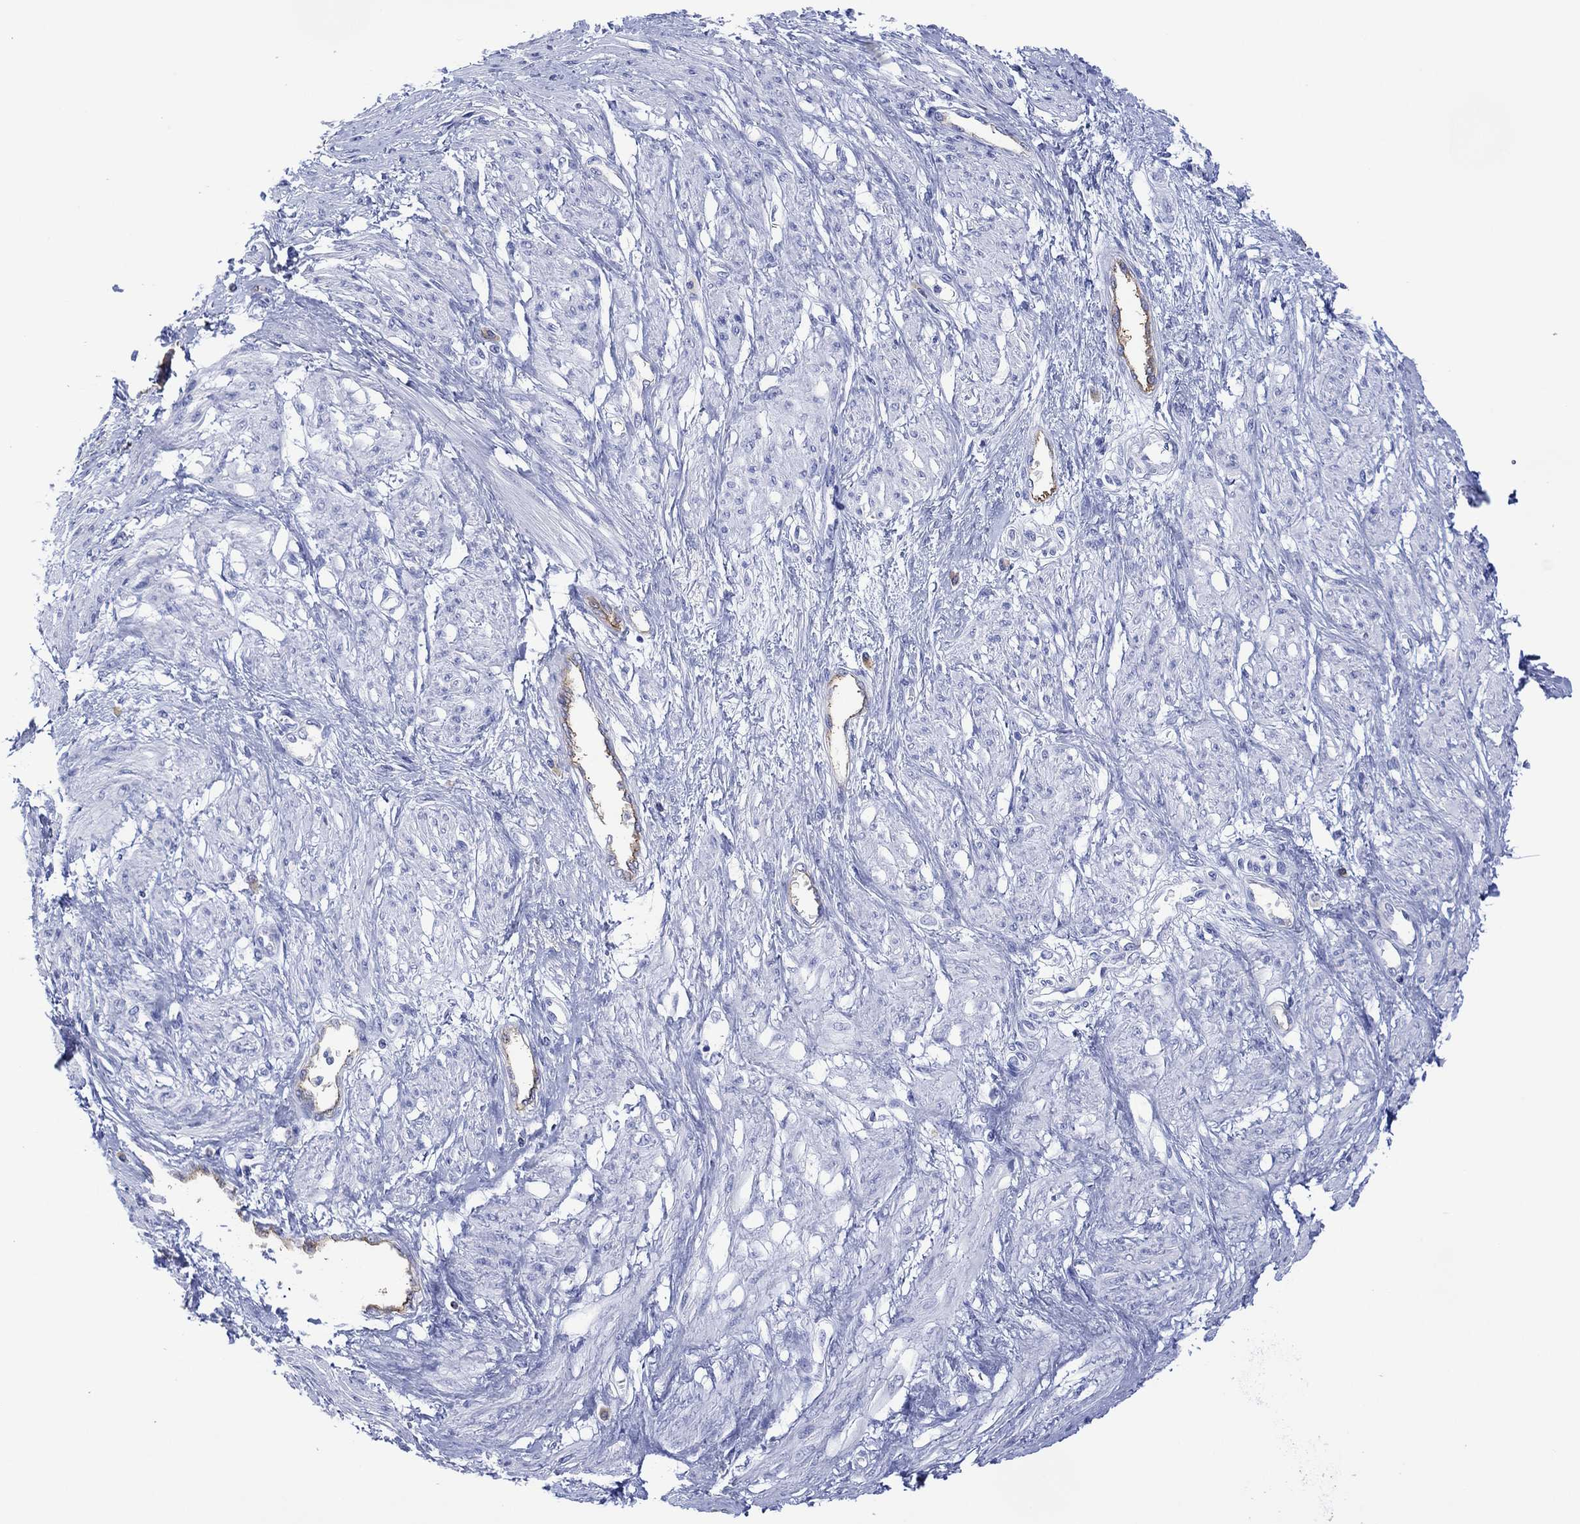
{"staining": {"intensity": "negative", "quantity": "none", "location": "none"}, "tissue": "smooth muscle", "cell_type": "Smooth muscle cells", "image_type": "normal", "snomed": [{"axis": "morphology", "description": "Normal tissue, NOS"}, {"axis": "topography", "description": "Smooth muscle"}, {"axis": "topography", "description": "Uterus"}], "caption": "This is a histopathology image of IHC staining of benign smooth muscle, which shows no staining in smooth muscle cells. (Stains: DAB (3,3'-diaminobenzidine) immunohistochemistry with hematoxylin counter stain, Microscopy: brightfield microscopy at high magnification).", "gene": "DPP4", "patient": {"sex": "female", "age": 39}}